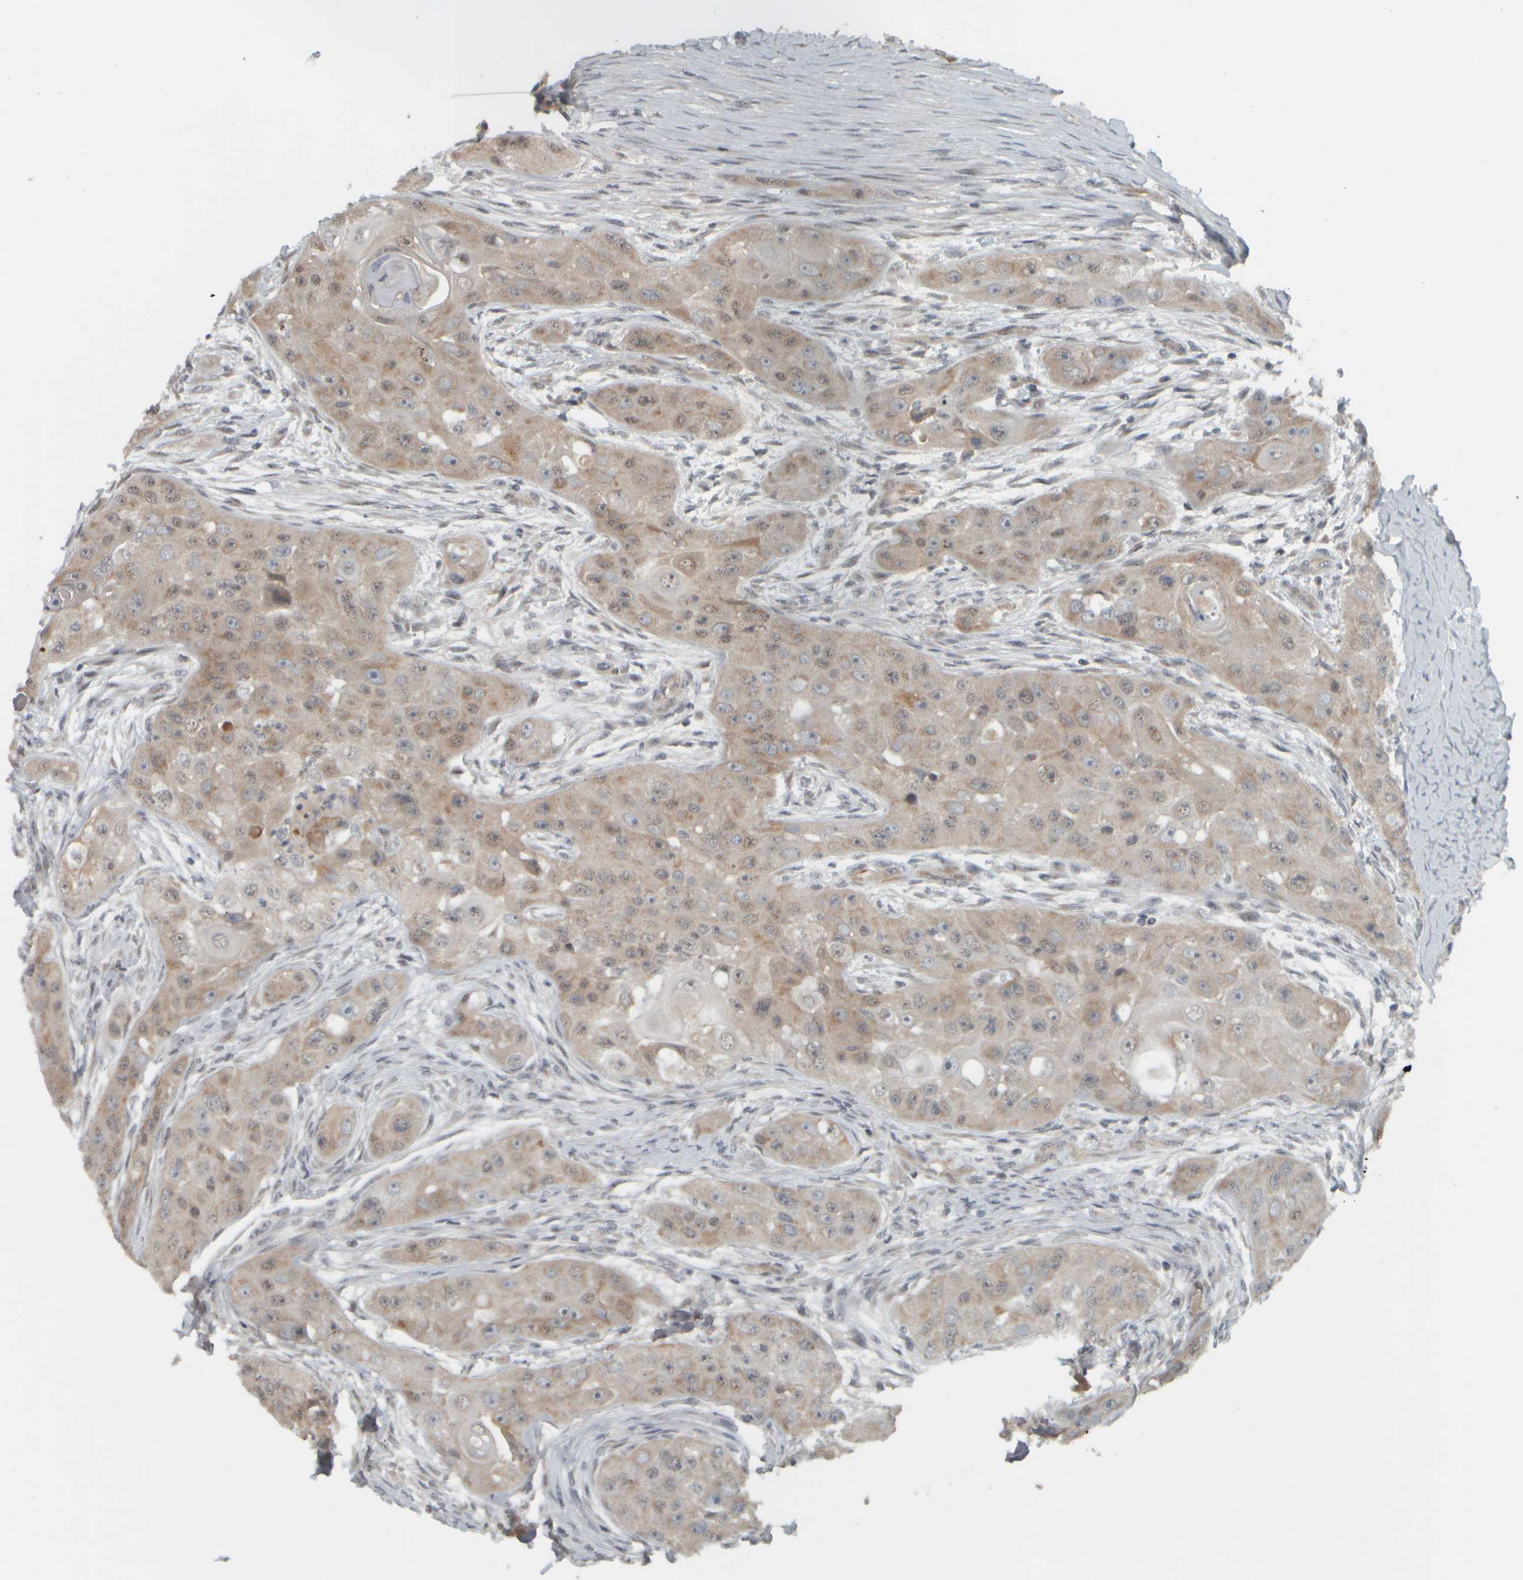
{"staining": {"intensity": "weak", "quantity": "25%-75%", "location": "cytoplasmic/membranous,nuclear"}, "tissue": "head and neck cancer", "cell_type": "Tumor cells", "image_type": "cancer", "snomed": [{"axis": "morphology", "description": "Normal tissue, NOS"}, {"axis": "morphology", "description": "Squamous cell carcinoma, NOS"}, {"axis": "topography", "description": "Skeletal muscle"}, {"axis": "topography", "description": "Head-Neck"}], "caption": "Immunohistochemical staining of head and neck squamous cell carcinoma demonstrates weak cytoplasmic/membranous and nuclear protein positivity in about 25%-75% of tumor cells. (DAB (3,3'-diaminobenzidine) IHC with brightfield microscopy, high magnification).", "gene": "NAPG", "patient": {"sex": "male", "age": 51}}